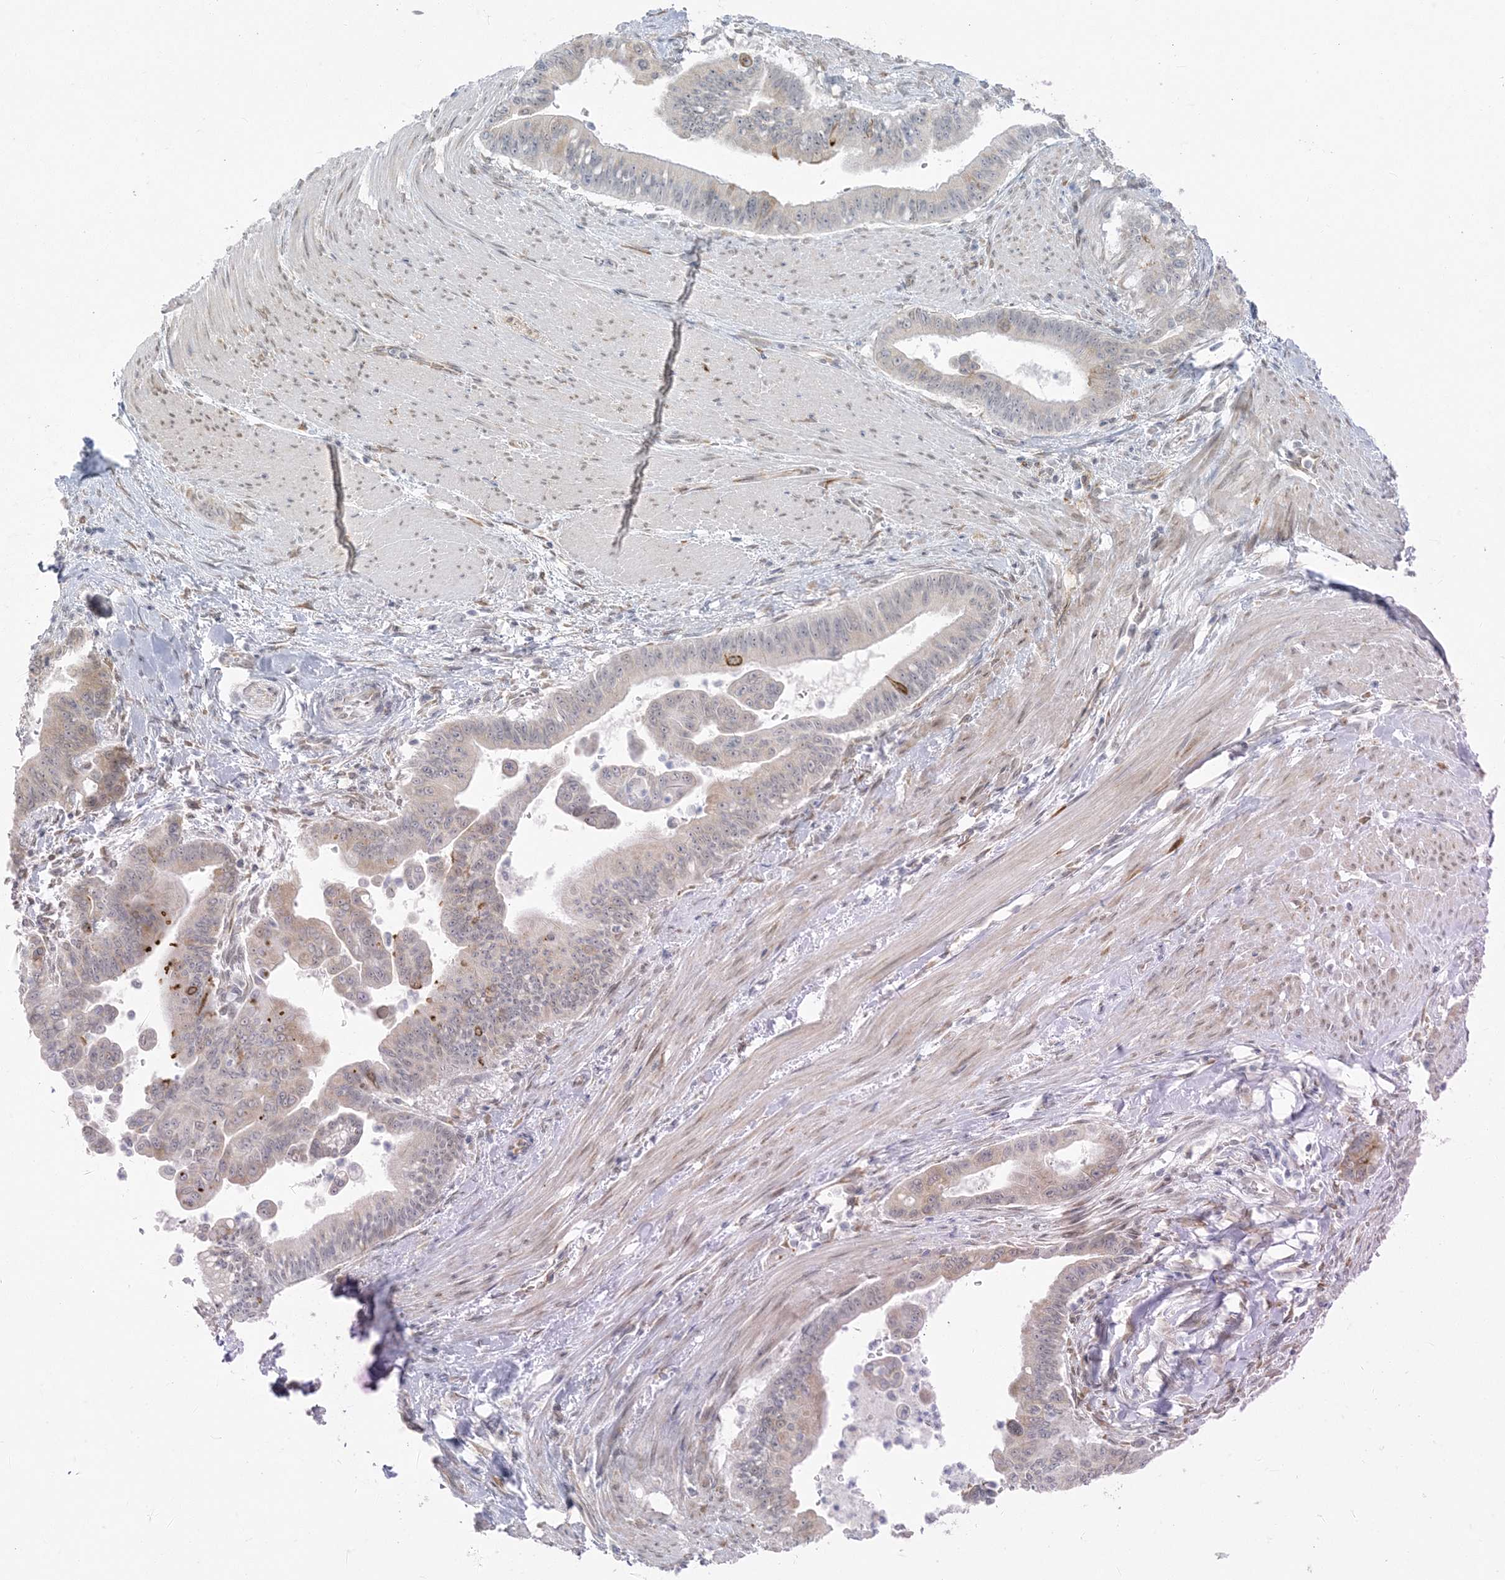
{"staining": {"intensity": "weak", "quantity": "<25%", "location": "cytoplasmic/membranous"}, "tissue": "pancreatic cancer", "cell_type": "Tumor cells", "image_type": "cancer", "snomed": [{"axis": "morphology", "description": "Adenocarcinoma, NOS"}, {"axis": "topography", "description": "Pancreas"}], "caption": "A micrograph of human pancreatic cancer (adenocarcinoma) is negative for staining in tumor cells. Nuclei are stained in blue.", "gene": "ZC3H6", "patient": {"sex": "male", "age": 70}}